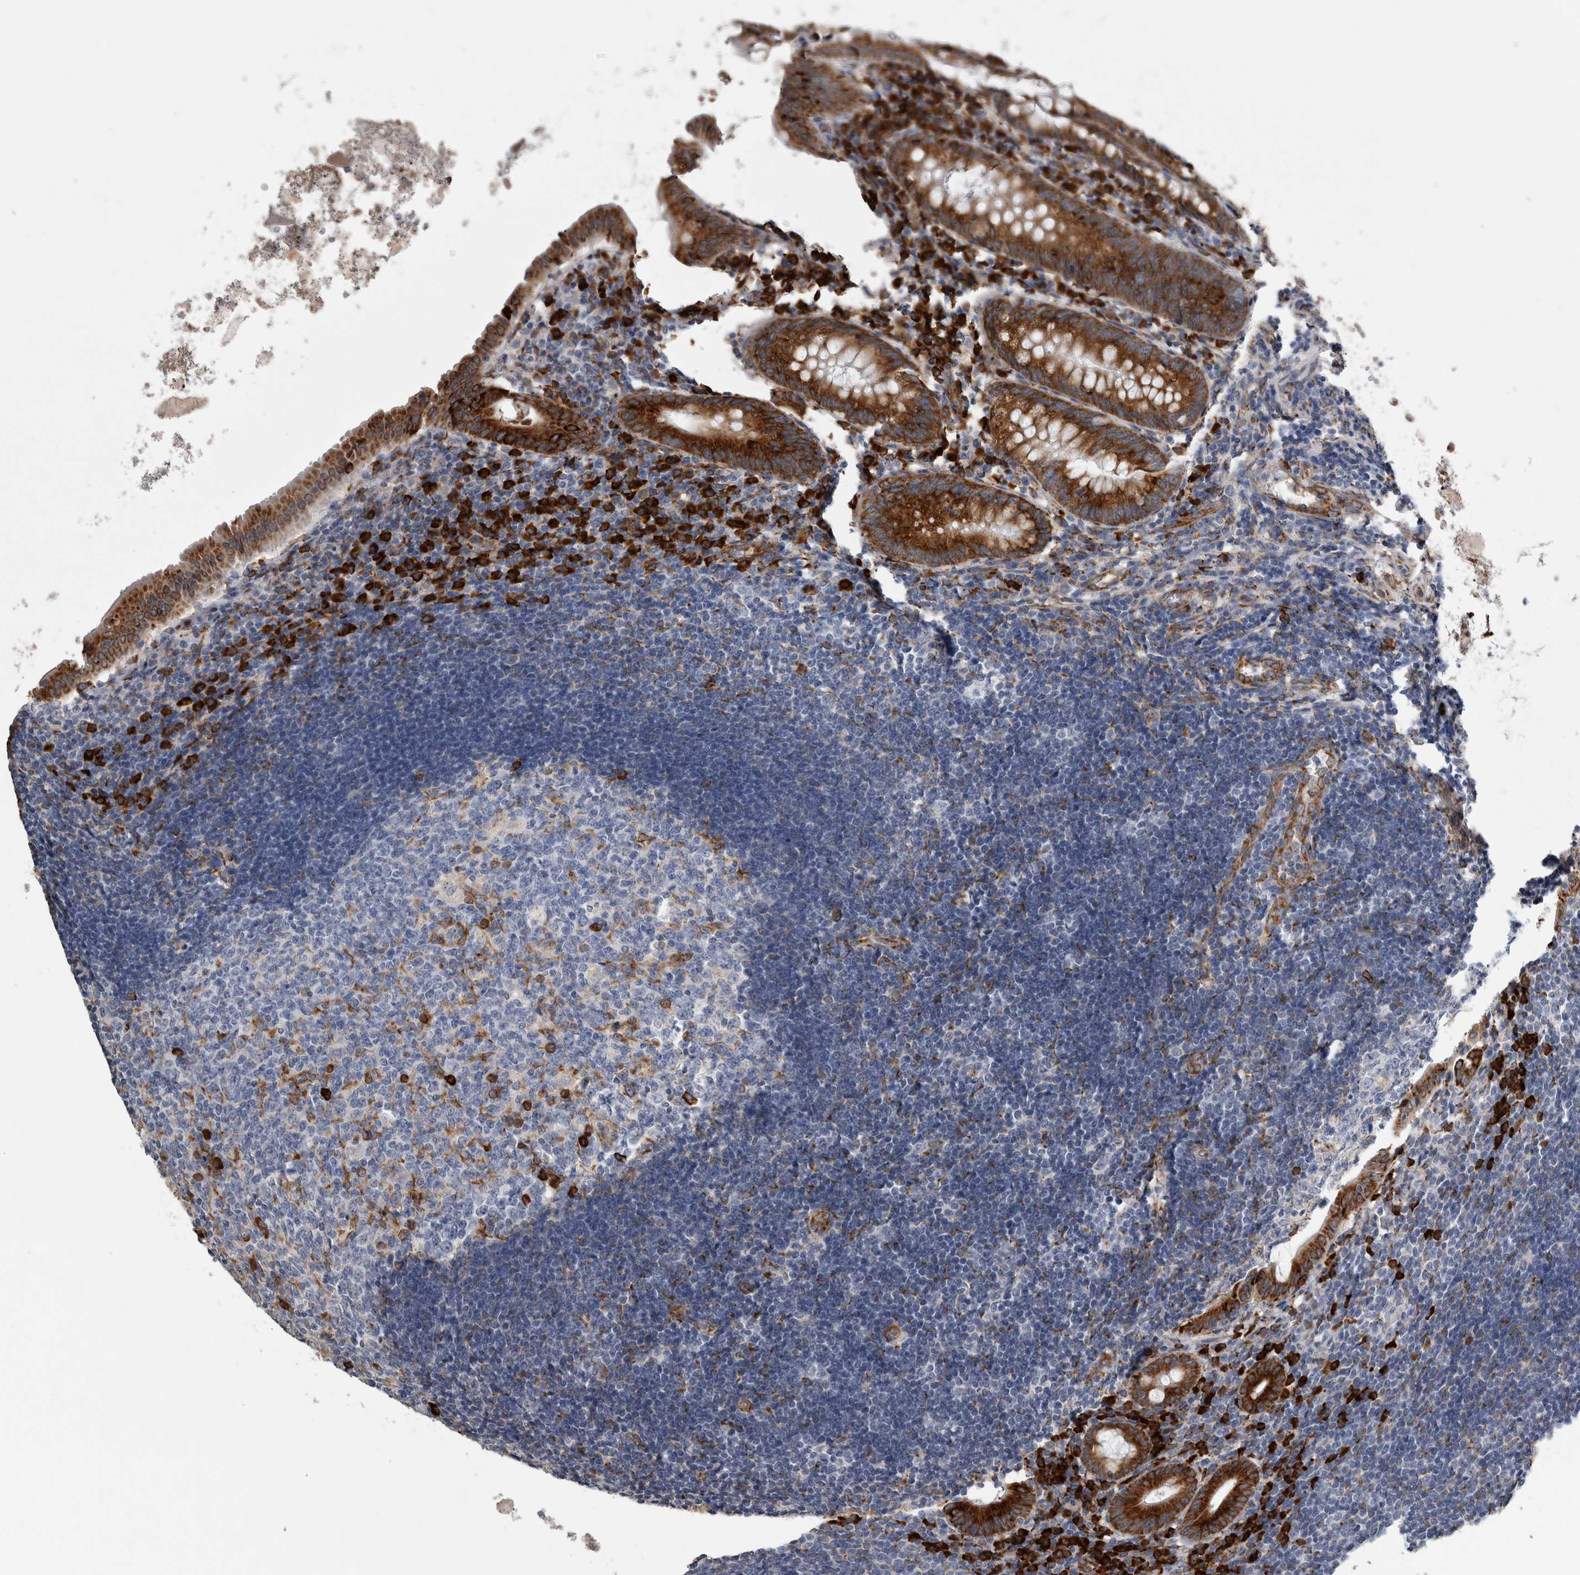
{"staining": {"intensity": "strong", "quantity": ">75%", "location": "cytoplasmic/membranous"}, "tissue": "appendix", "cell_type": "Glandular cells", "image_type": "normal", "snomed": [{"axis": "morphology", "description": "Normal tissue, NOS"}, {"axis": "topography", "description": "Appendix"}], "caption": "Benign appendix was stained to show a protein in brown. There is high levels of strong cytoplasmic/membranous expression in about >75% of glandular cells.", "gene": "FHIP2B", "patient": {"sex": "female", "age": 54}}